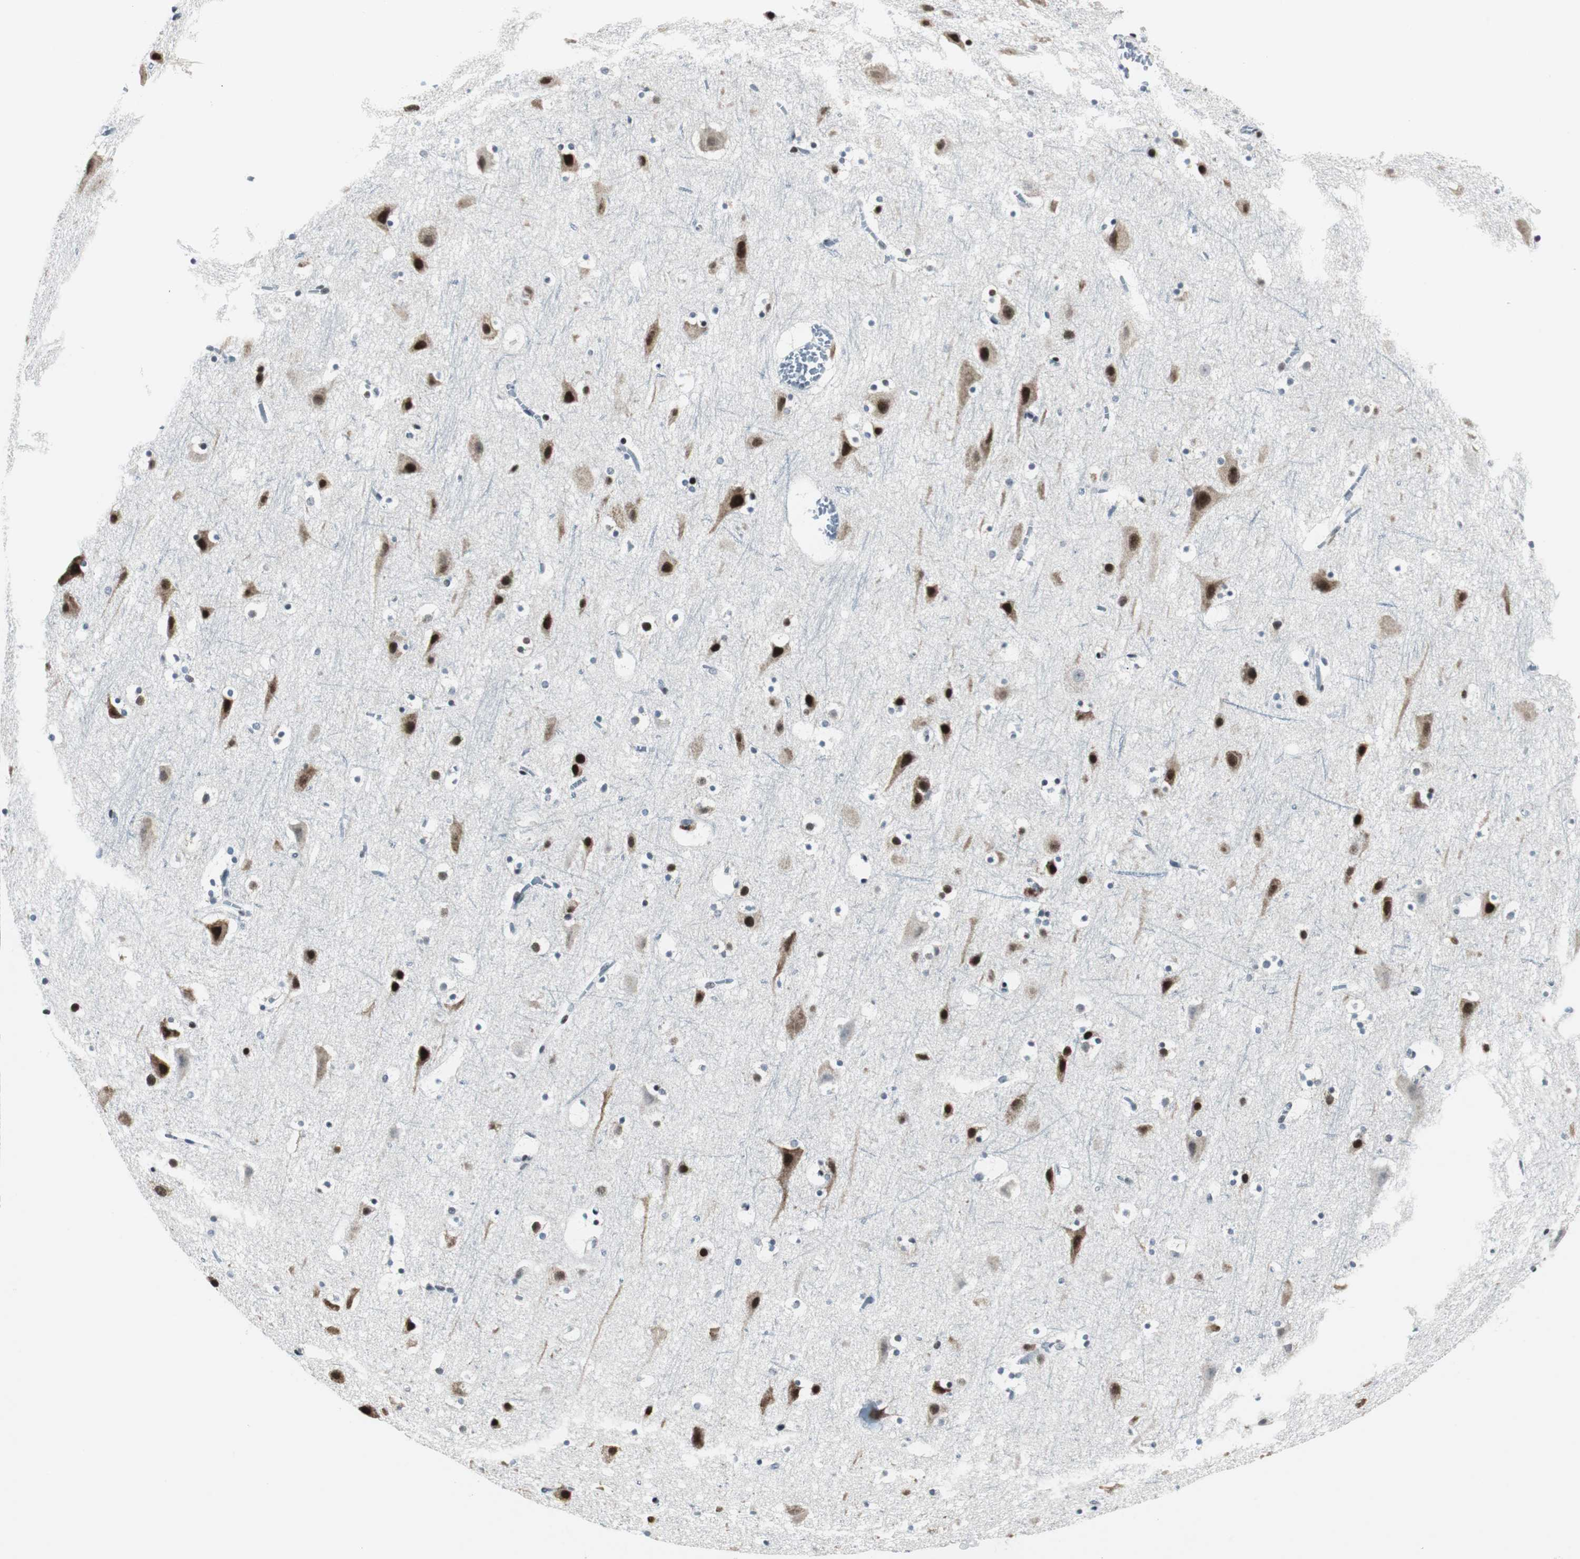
{"staining": {"intensity": "negative", "quantity": "none", "location": "none"}, "tissue": "cerebral cortex", "cell_type": "Endothelial cells", "image_type": "normal", "snomed": [{"axis": "morphology", "description": "Normal tissue, NOS"}, {"axis": "topography", "description": "Cerebral cortex"}], "caption": "A high-resolution histopathology image shows IHC staining of normal cerebral cortex, which shows no significant expression in endothelial cells. (Stains: DAB immunohistochemistry with hematoxylin counter stain, Microscopy: brightfield microscopy at high magnification).", "gene": "MTA1", "patient": {"sex": "male", "age": 45}}